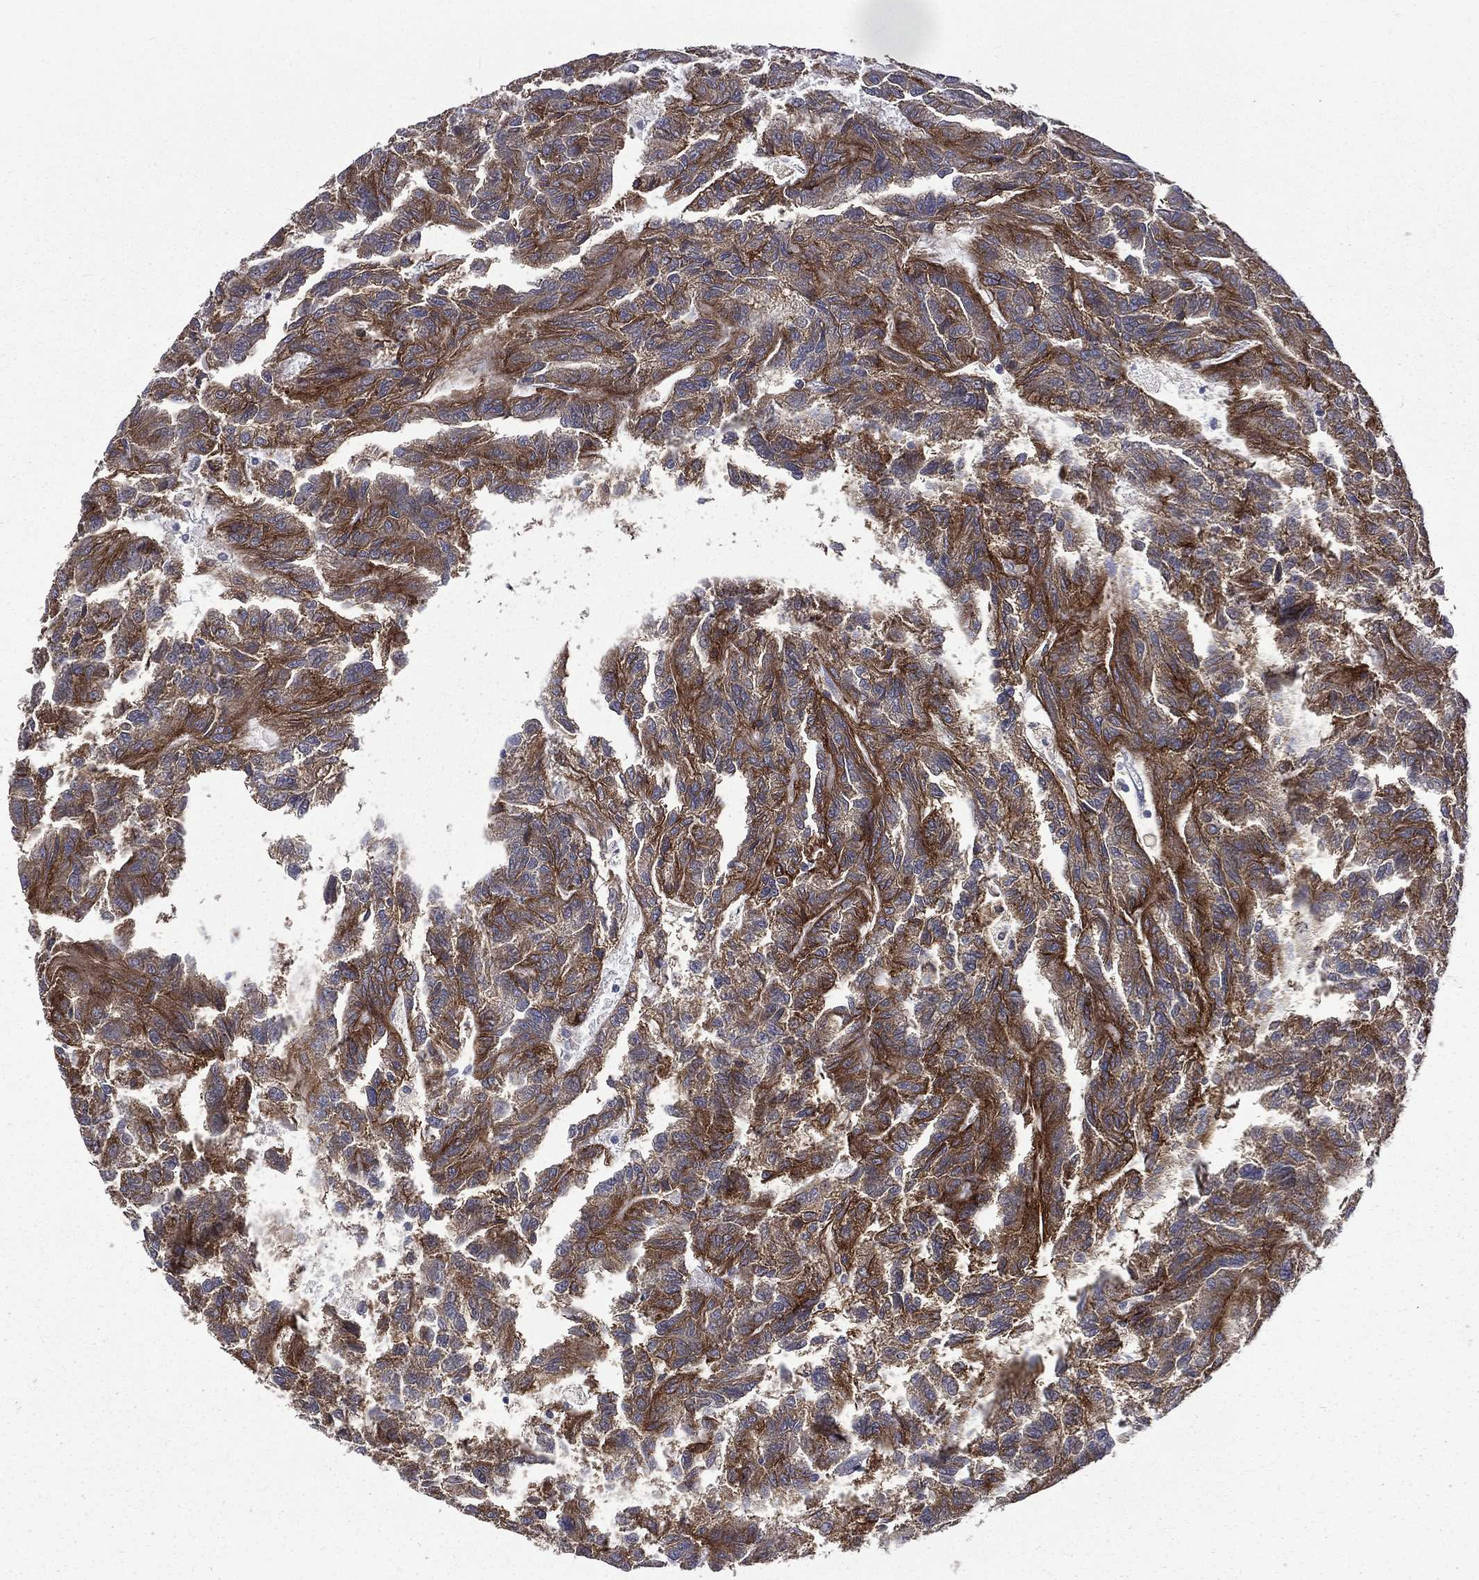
{"staining": {"intensity": "strong", "quantity": ">75%", "location": "cytoplasmic/membranous"}, "tissue": "renal cancer", "cell_type": "Tumor cells", "image_type": "cancer", "snomed": [{"axis": "morphology", "description": "Adenocarcinoma, NOS"}, {"axis": "topography", "description": "Kidney"}], "caption": "Brown immunohistochemical staining in renal cancer demonstrates strong cytoplasmic/membranous expression in approximately >75% of tumor cells. (DAB IHC, brown staining for protein, blue staining for nuclei).", "gene": "CA12", "patient": {"sex": "male", "age": 79}}